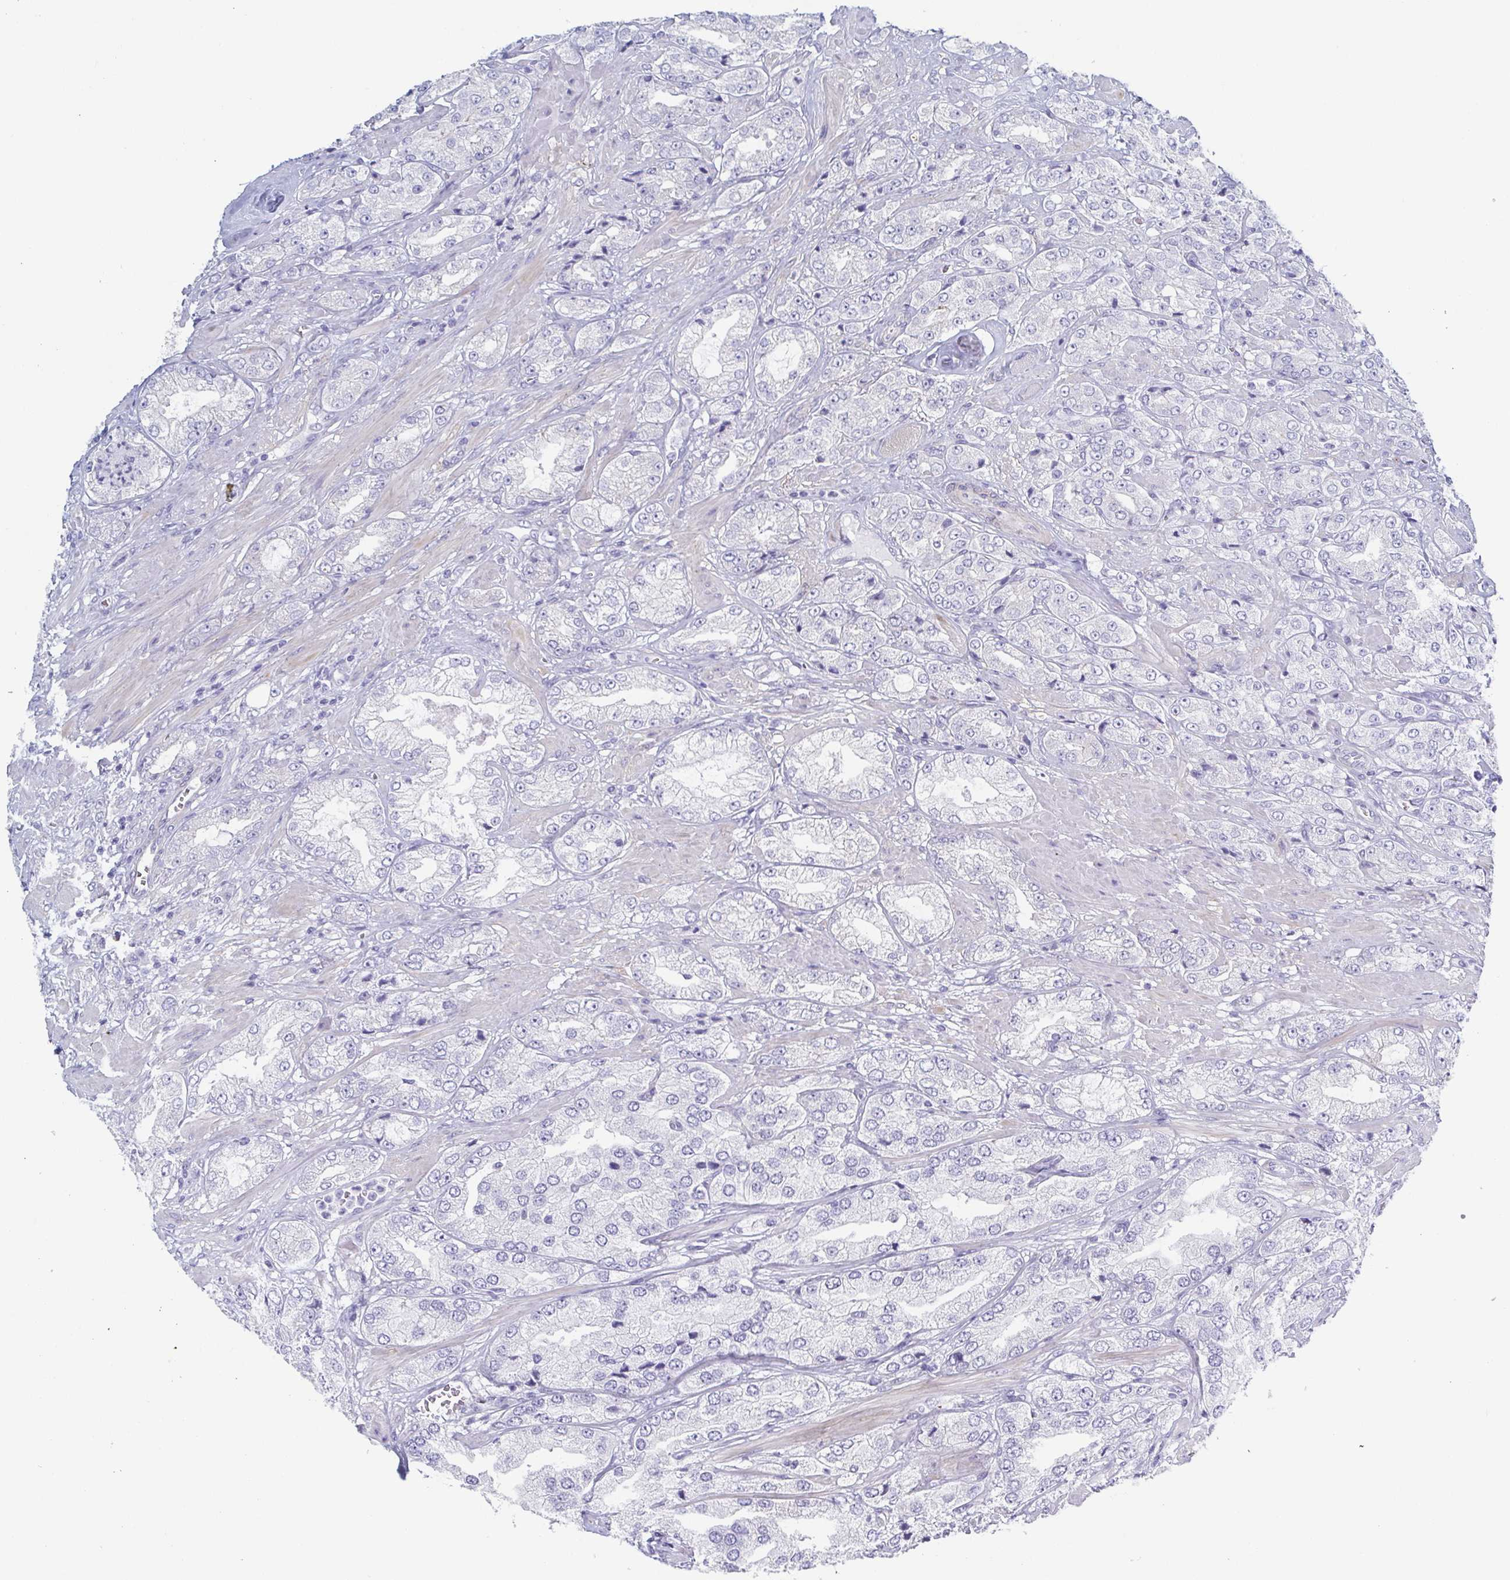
{"staining": {"intensity": "negative", "quantity": "none", "location": "none"}, "tissue": "prostate cancer", "cell_type": "Tumor cells", "image_type": "cancer", "snomed": [{"axis": "morphology", "description": "Adenocarcinoma, High grade"}, {"axis": "topography", "description": "Prostate"}], "caption": "Photomicrograph shows no significant protein expression in tumor cells of prostate cancer.", "gene": "DYNC1I1", "patient": {"sex": "male", "age": 68}}